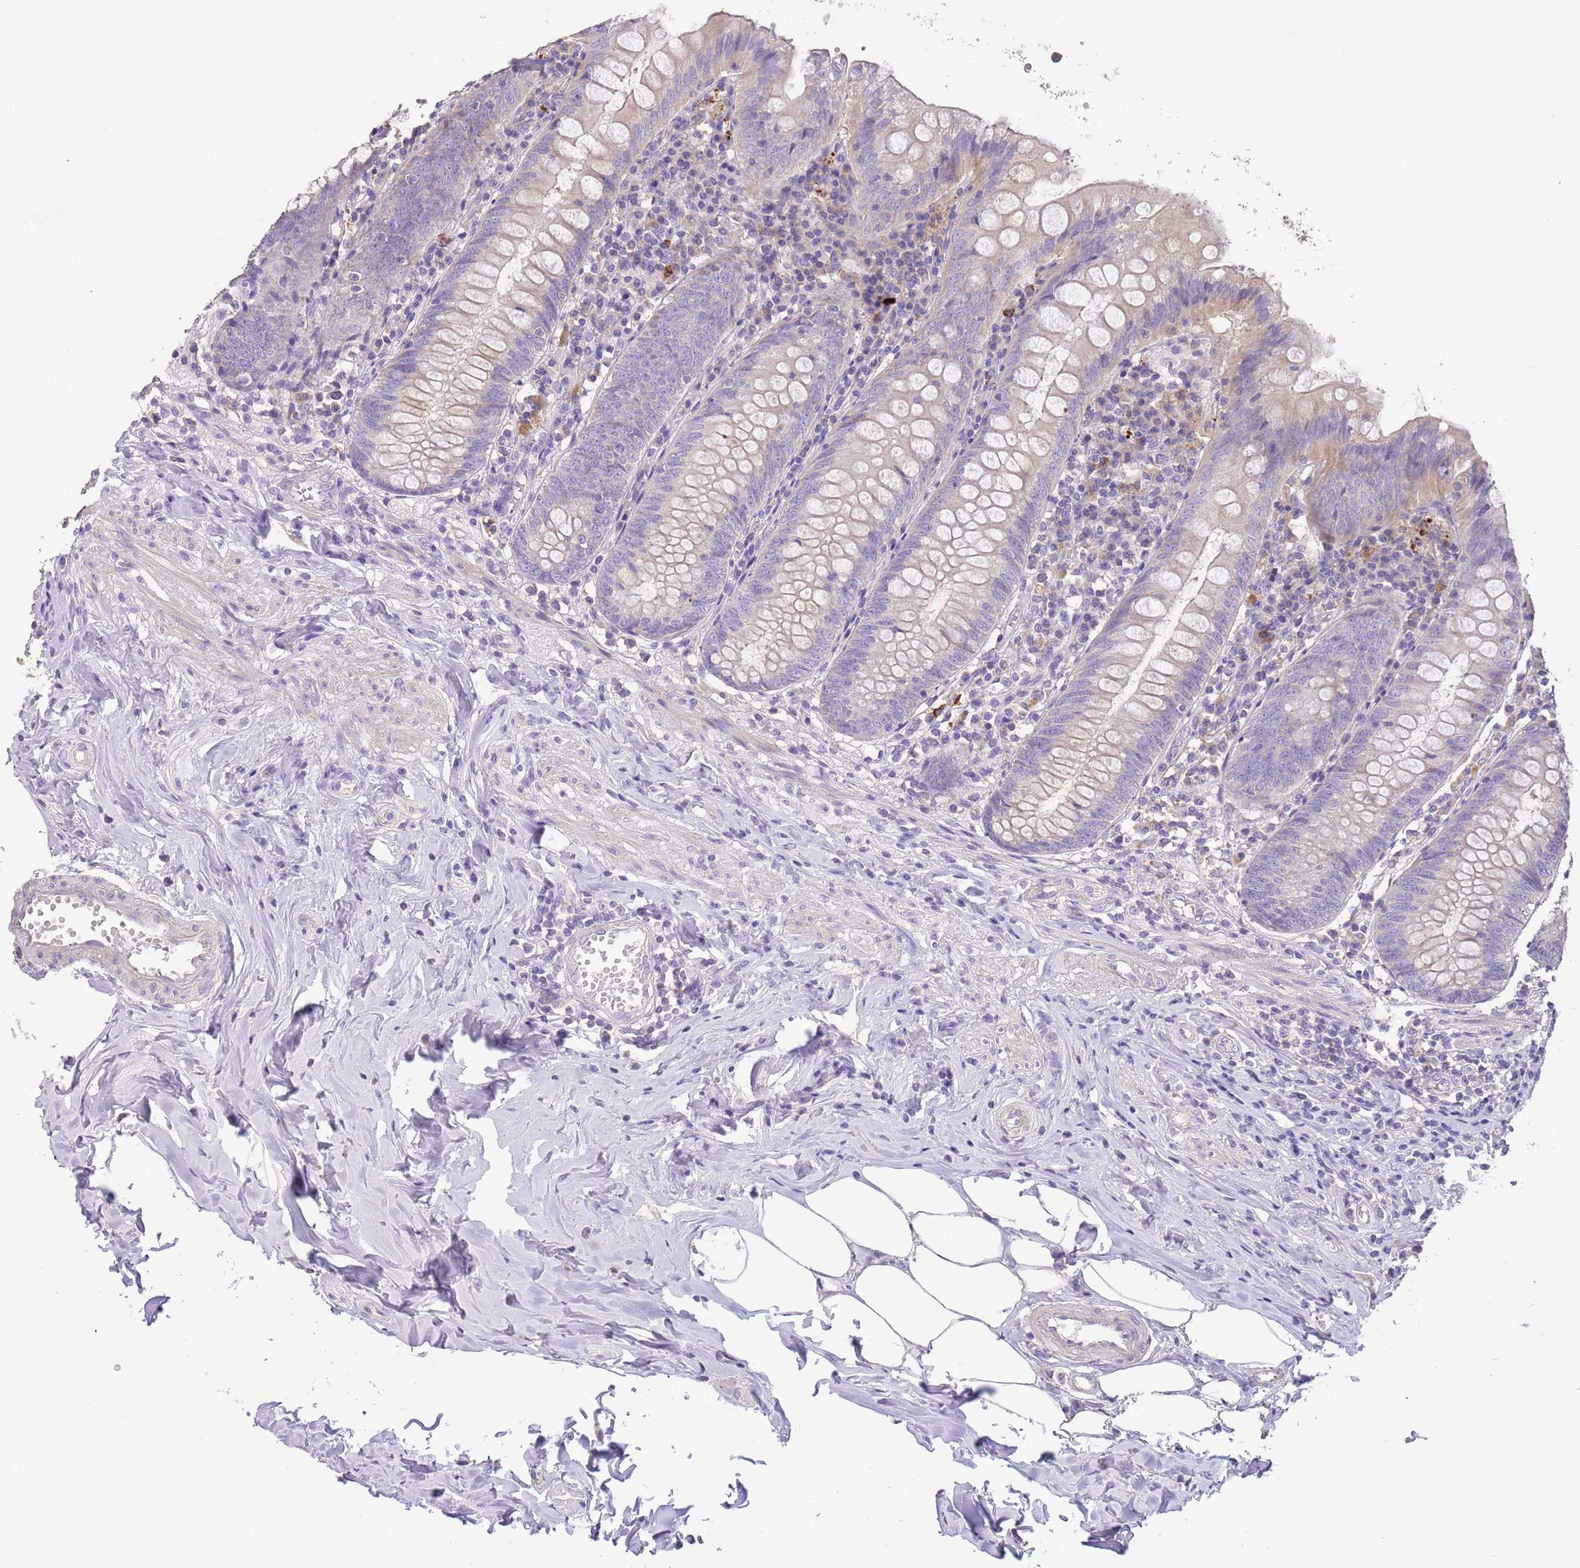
{"staining": {"intensity": "weak", "quantity": "<25%", "location": "cytoplasmic/membranous"}, "tissue": "appendix", "cell_type": "Glandular cells", "image_type": "normal", "snomed": [{"axis": "morphology", "description": "Normal tissue, NOS"}, {"axis": "topography", "description": "Appendix"}], "caption": "Glandular cells show no significant positivity in normal appendix.", "gene": "SFTPA1", "patient": {"sex": "female", "age": 54}}